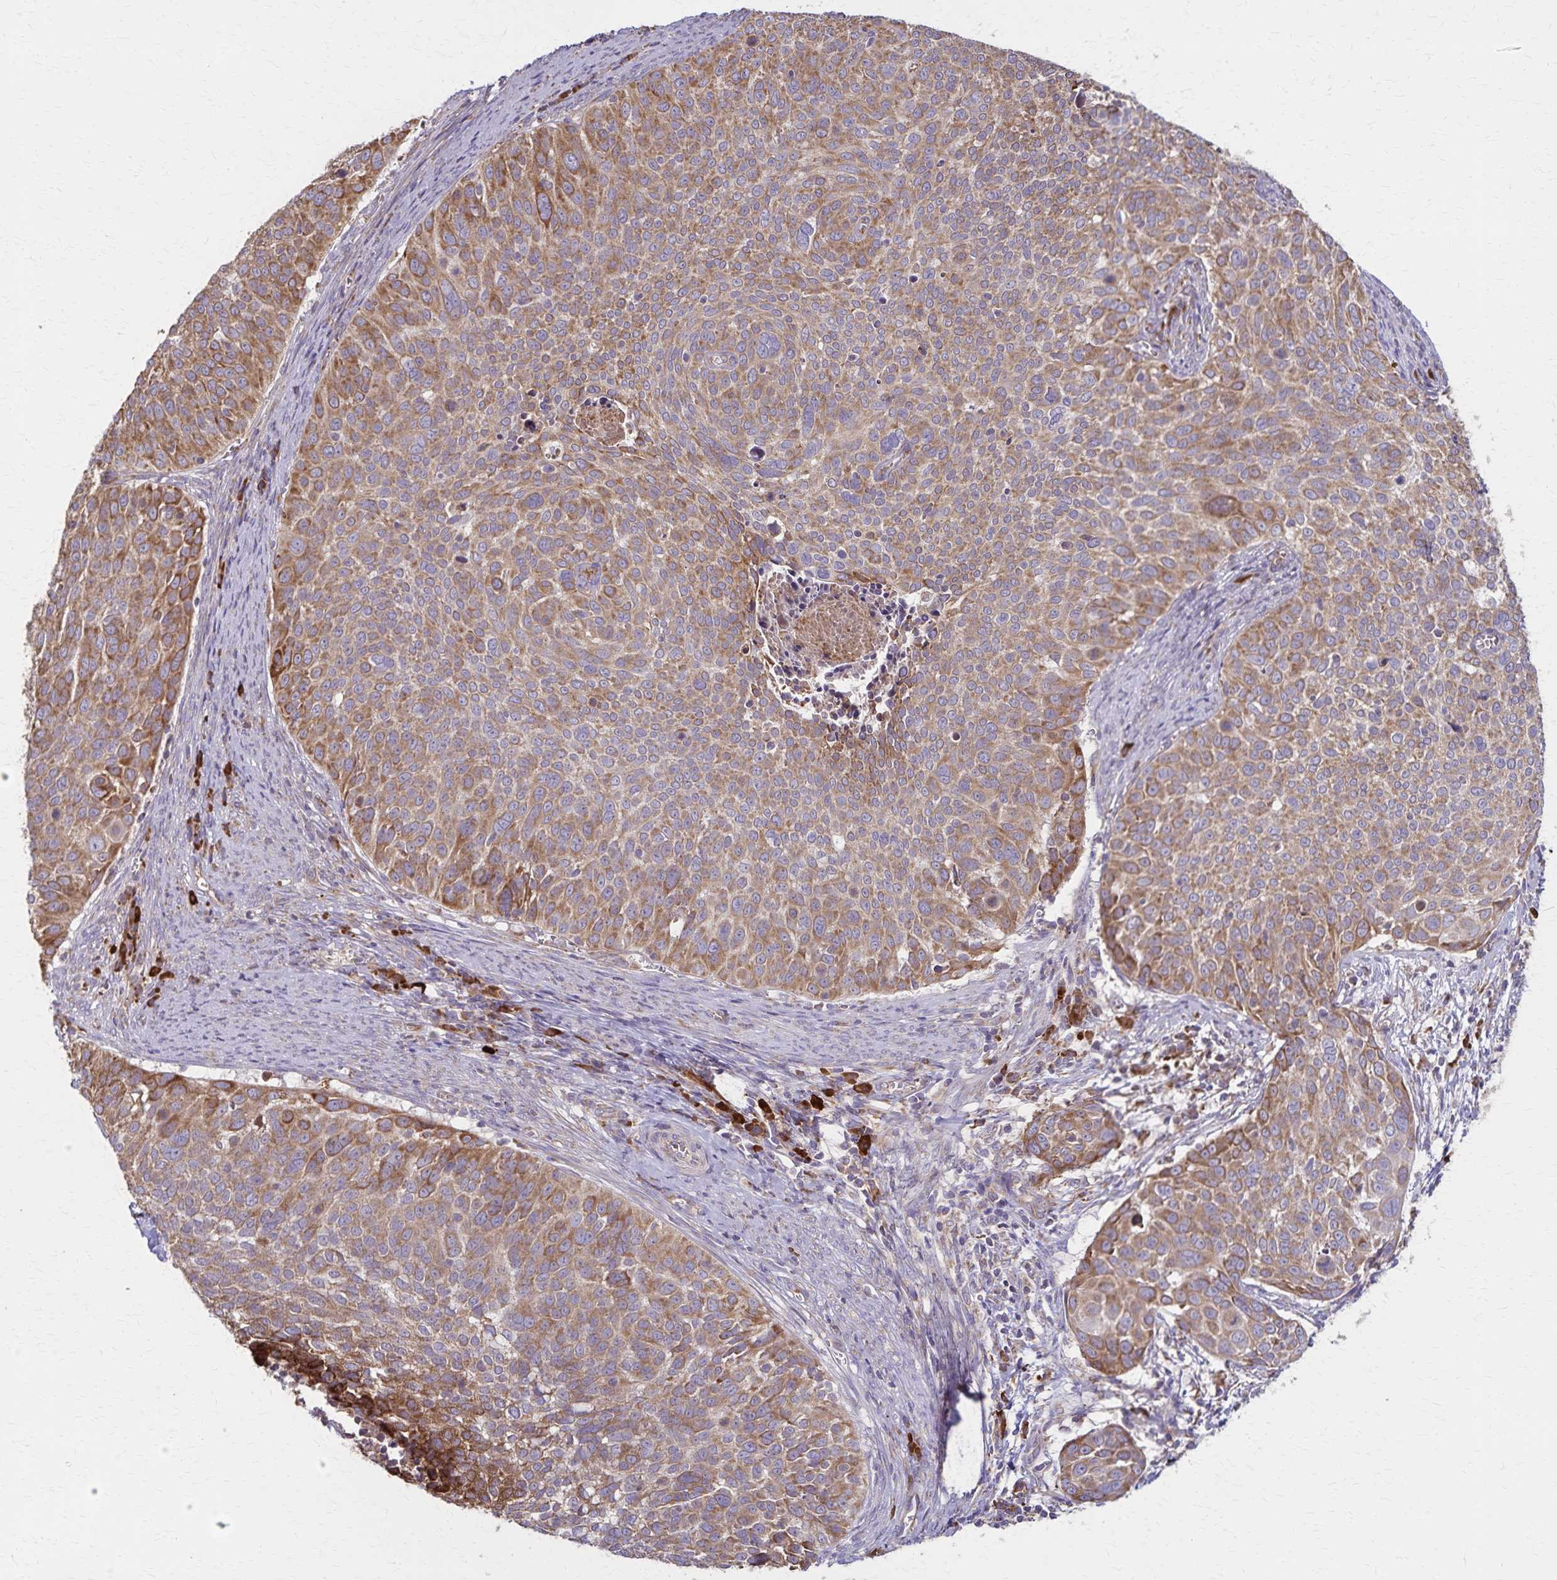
{"staining": {"intensity": "moderate", "quantity": ">75%", "location": "cytoplasmic/membranous"}, "tissue": "cervical cancer", "cell_type": "Tumor cells", "image_type": "cancer", "snomed": [{"axis": "morphology", "description": "Squamous cell carcinoma, NOS"}, {"axis": "topography", "description": "Cervix"}], "caption": "Tumor cells demonstrate medium levels of moderate cytoplasmic/membranous staining in about >75% of cells in human squamous cell carcinoma (cervical). The protein is shown in brown color, while the nuclei are stained blue.", "gene": "RNF10", "patient": {"sex": "female", "age": 39}}